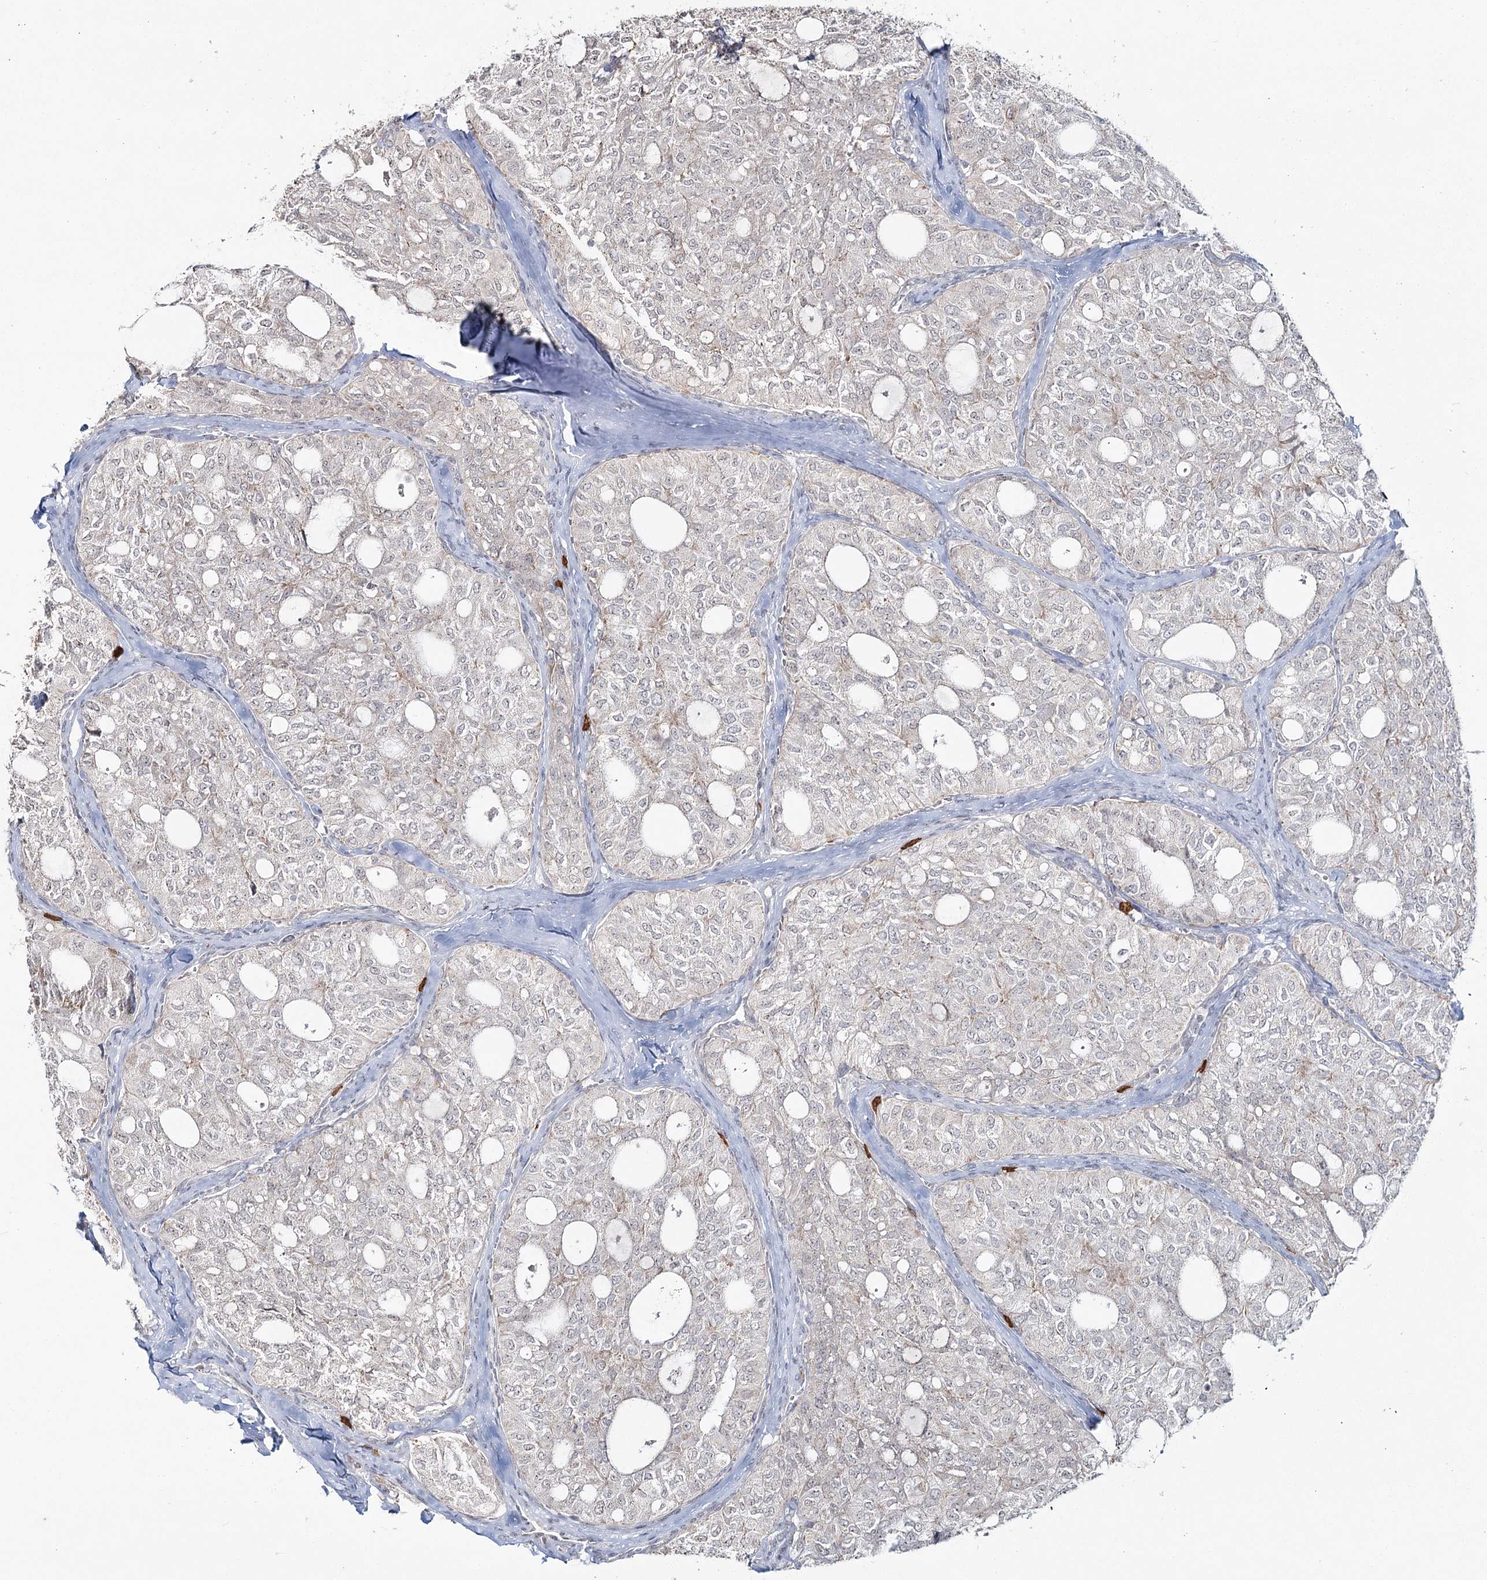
{"staining": {"intensity": "negative", "quantity": "none", "location": "none"}, "tissue": "thyroid cancer", "cell_type": "Tumor cells", "image_type": "cancer", "snomed": [{"axis": "morphology", "description": "Follicular adenoma carcinoma, NOS"}, {"axis": "topography", "description": "Thyroid gland"}], "caption": "A high-resolution photomicrograph shows immunohistochemistry (IHC) staining of thyroid cancer (follicular adenoma carcinoma), which demonstrates no significant expression in tumor cells.", "gene": "ATAD1", "patient": {"sex": "male", "age": 75}}